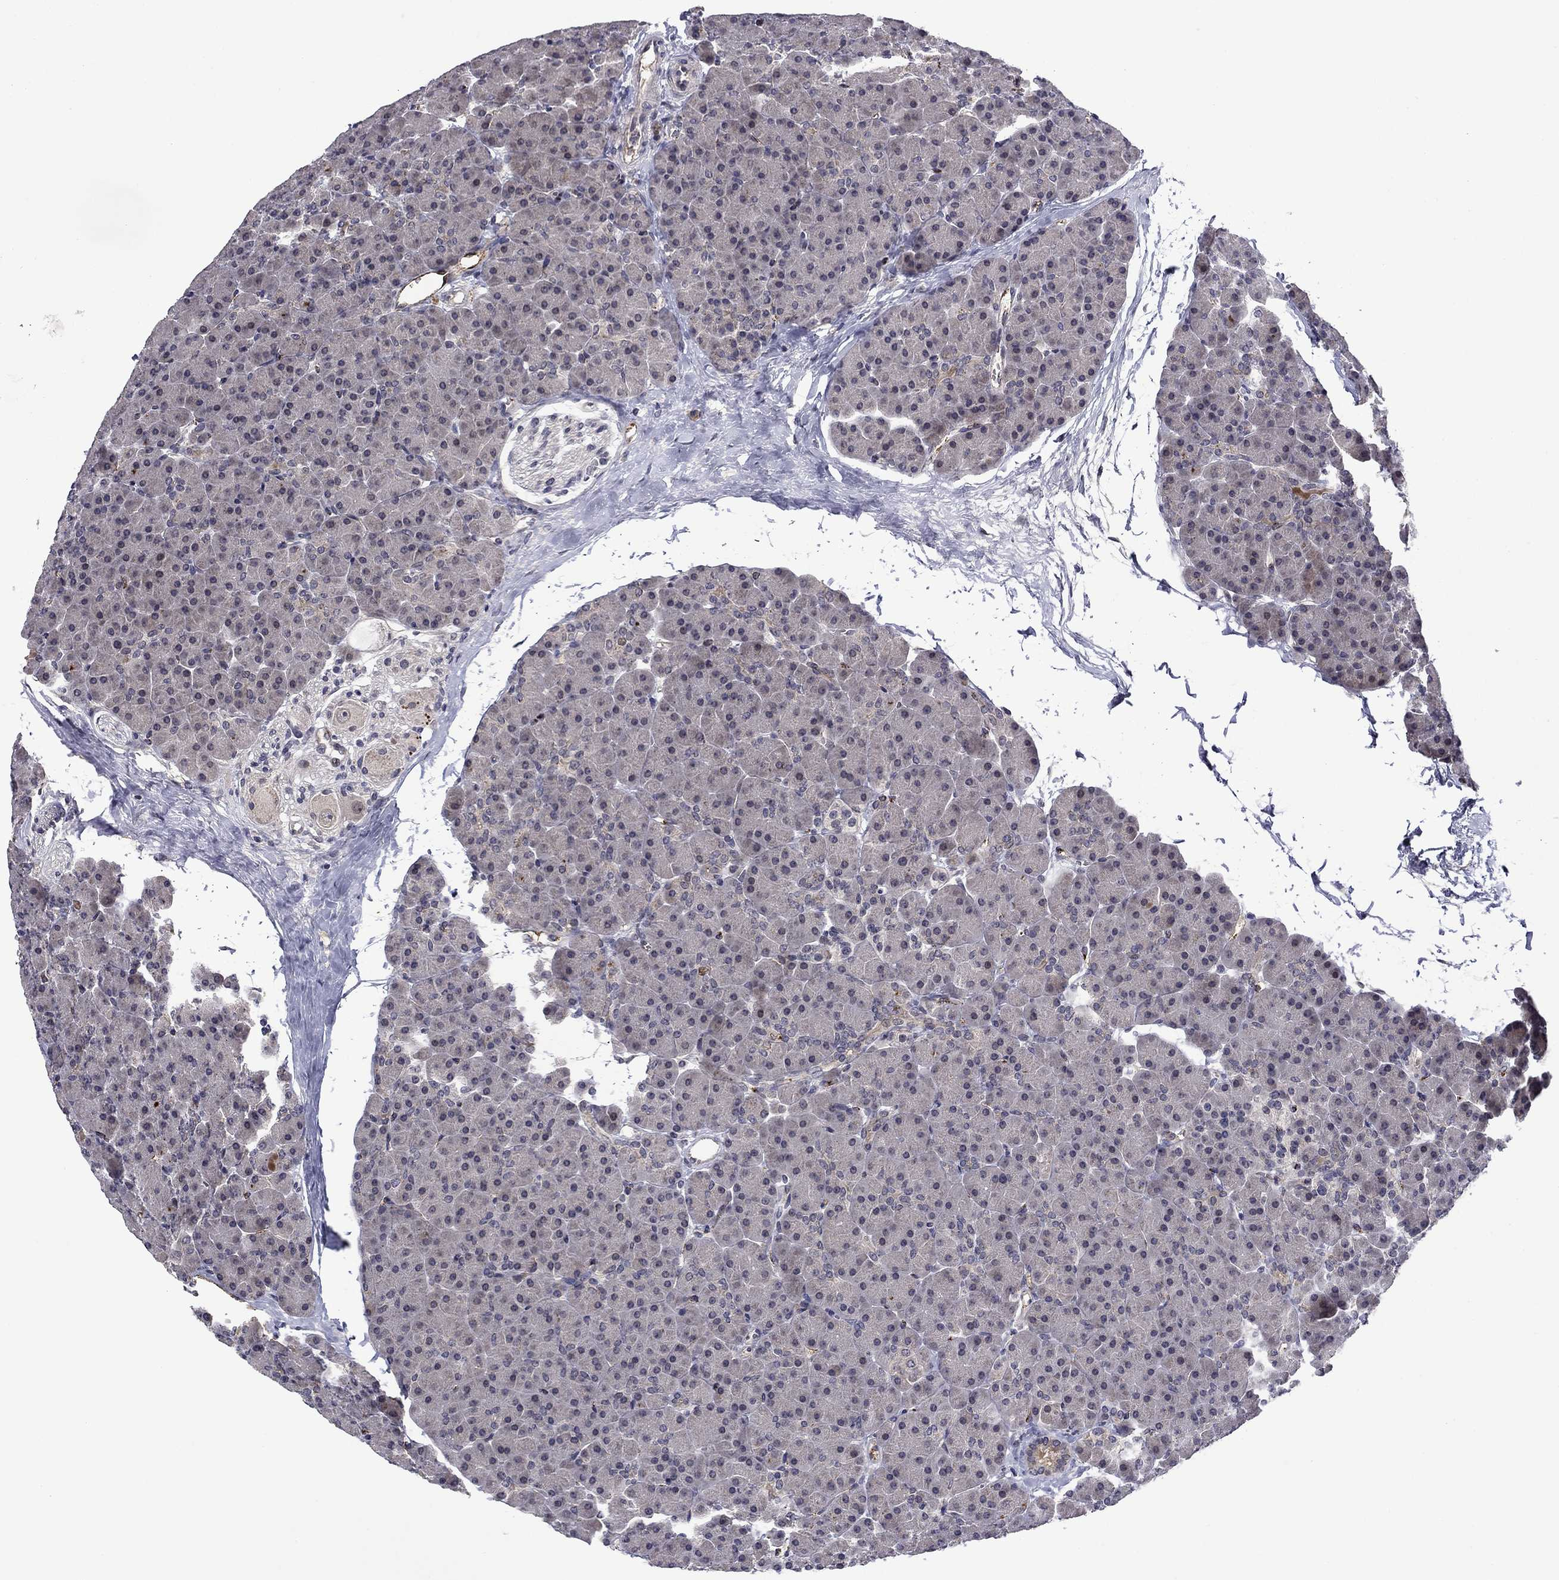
{"staining": {"intensity": "negative", "quantity": "none", "location": "none"}, "tissue": "pancreas", "cell_type": "Exocrine glandular cells", "image_type": "normal", "snomed": [{"axis": "morphology", "description": "Normal tissue, NOS"}, {"axis": "topography", "description": "Pancreas"}], "caption": "Image shows no significant protein positivity in exocrine glandular cells of normal pancreas.", "gene": "SLITRK1", "patient": {"sex": "female", "age": 44}}